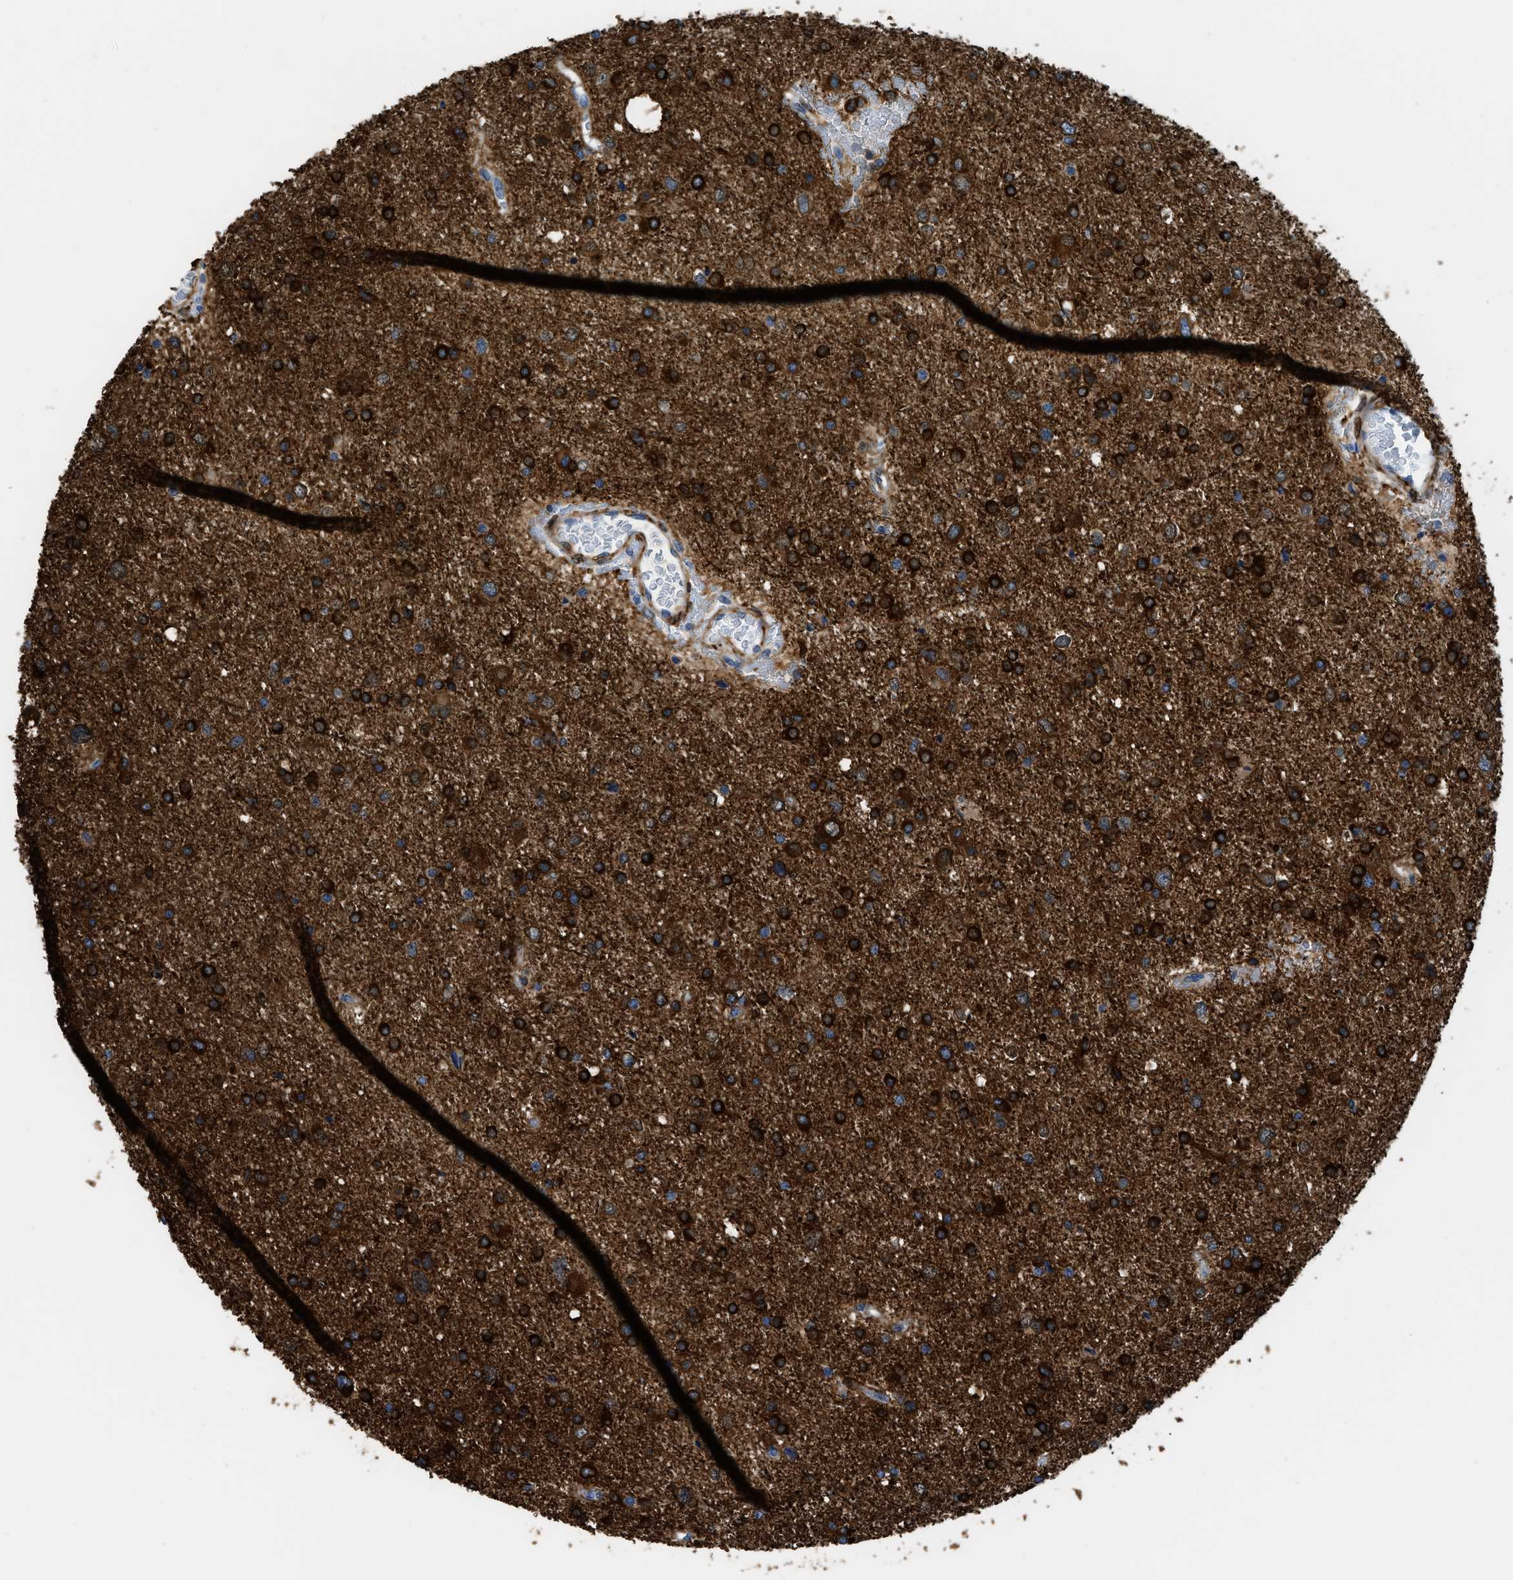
{"staining": {"intensity": "strong", "quantity": ">75%", "location": "cytoplasmic/membranous"}, "tissue": "glioma", "cell_type": "Tumor cells", "image_type": "cancer", "snomed": [{"axis": "morphology", "description": "Glioma, malignant, Low grade"}, {"axis": "topography", "description": "Brain"}], "caption": "Human malignant glioma (low-grade) stained with a protein marker displays strong staining in tumor cells.", "gene": "ZSWIM5", "patient": {"sex": "female", "age": 37}}